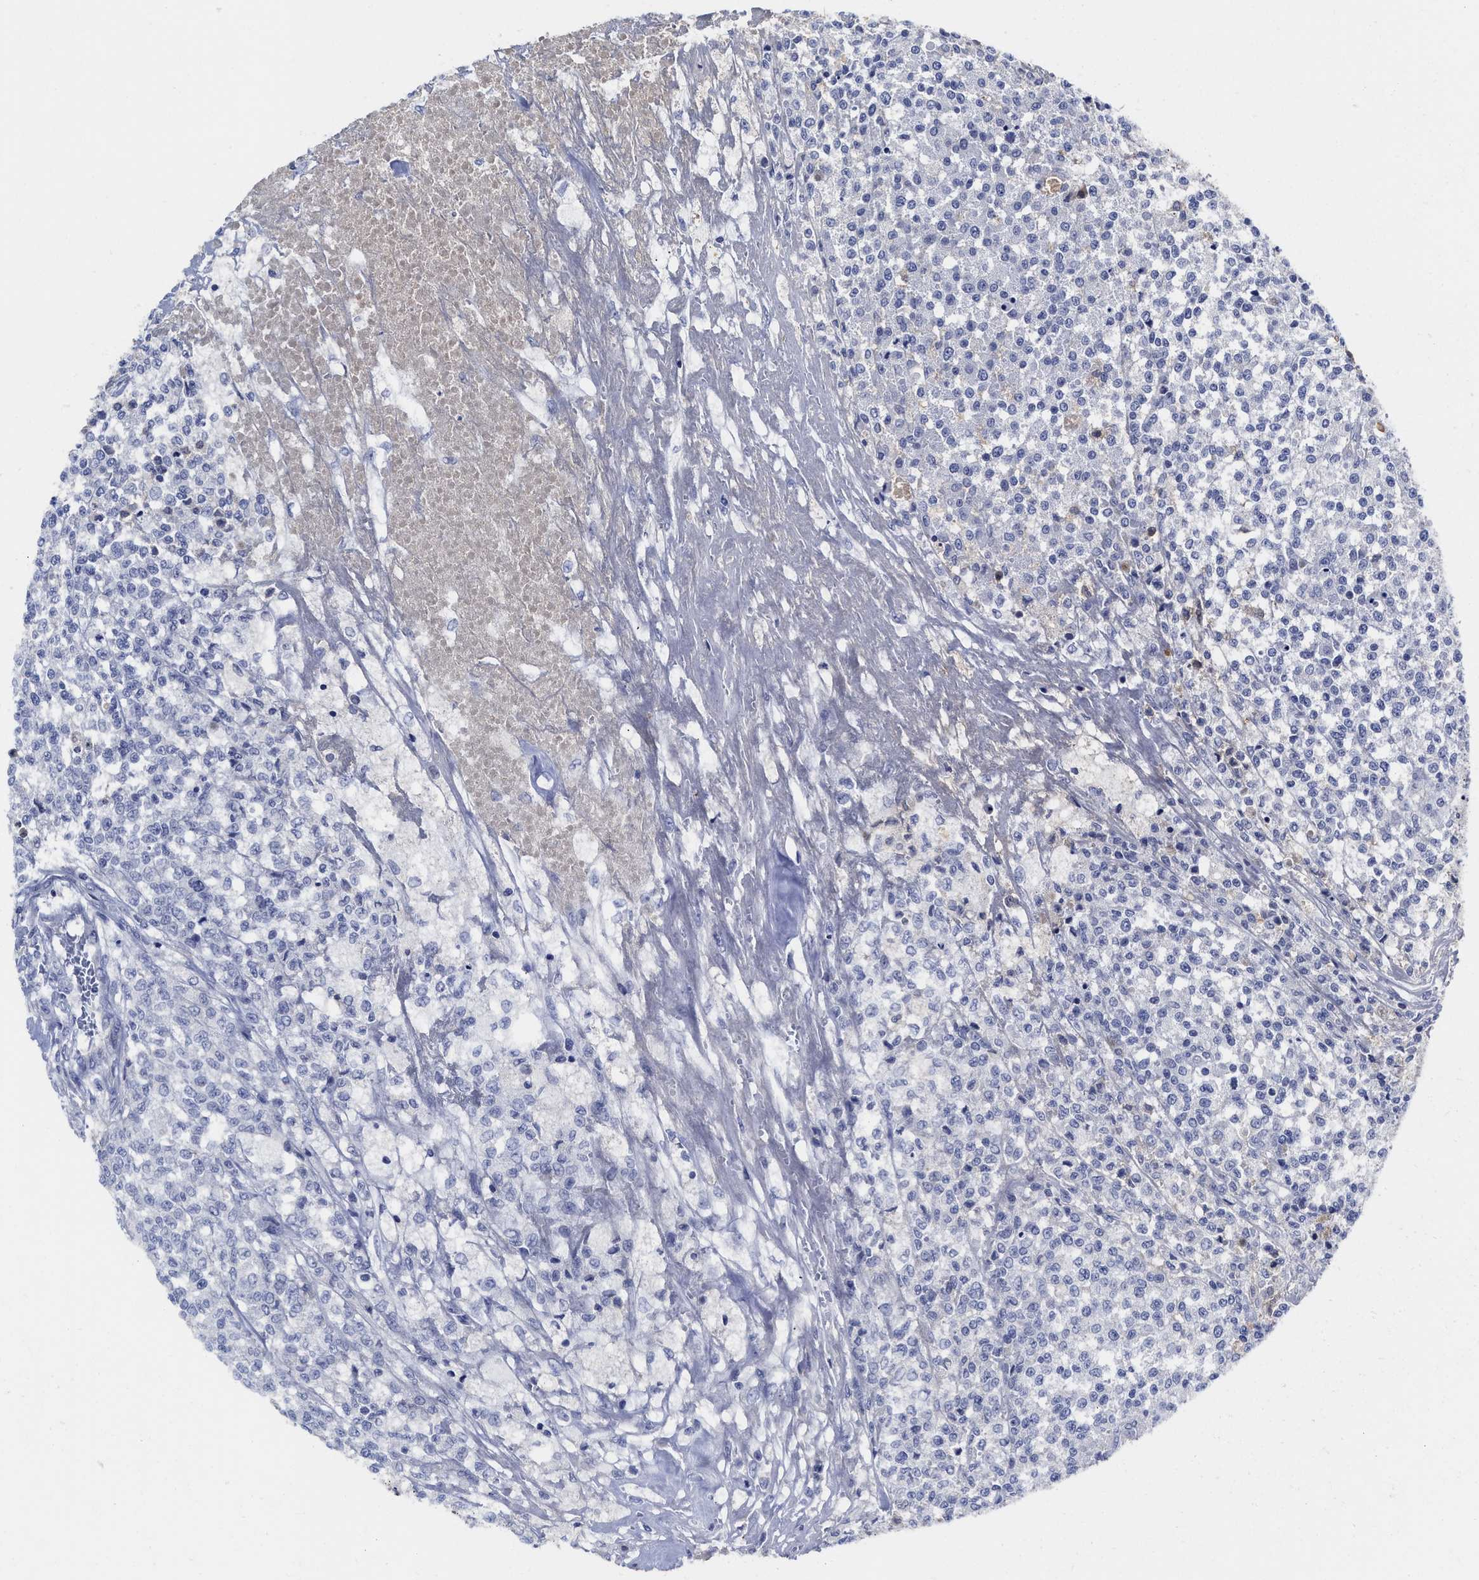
{"staining": {"intensity": "negative", "quantity": "none", "location": "none"}, "tissue": "testis cancer", "cell_type": "Tumor cells", "image_type": "cancer", "snomed": [{"axis": "morphology", "description": "Seminoma, NOS"}, {"axis": "topography", "description": "Testis"}], "caption": "Tumor cells show no significant expression in testis cancer (seminoma). (DAB (3,3'-diaminobenzidine) immunohistochemistry, high magnification).", "gene": "C2", "patient": {"sex": "male", "age": 59}}